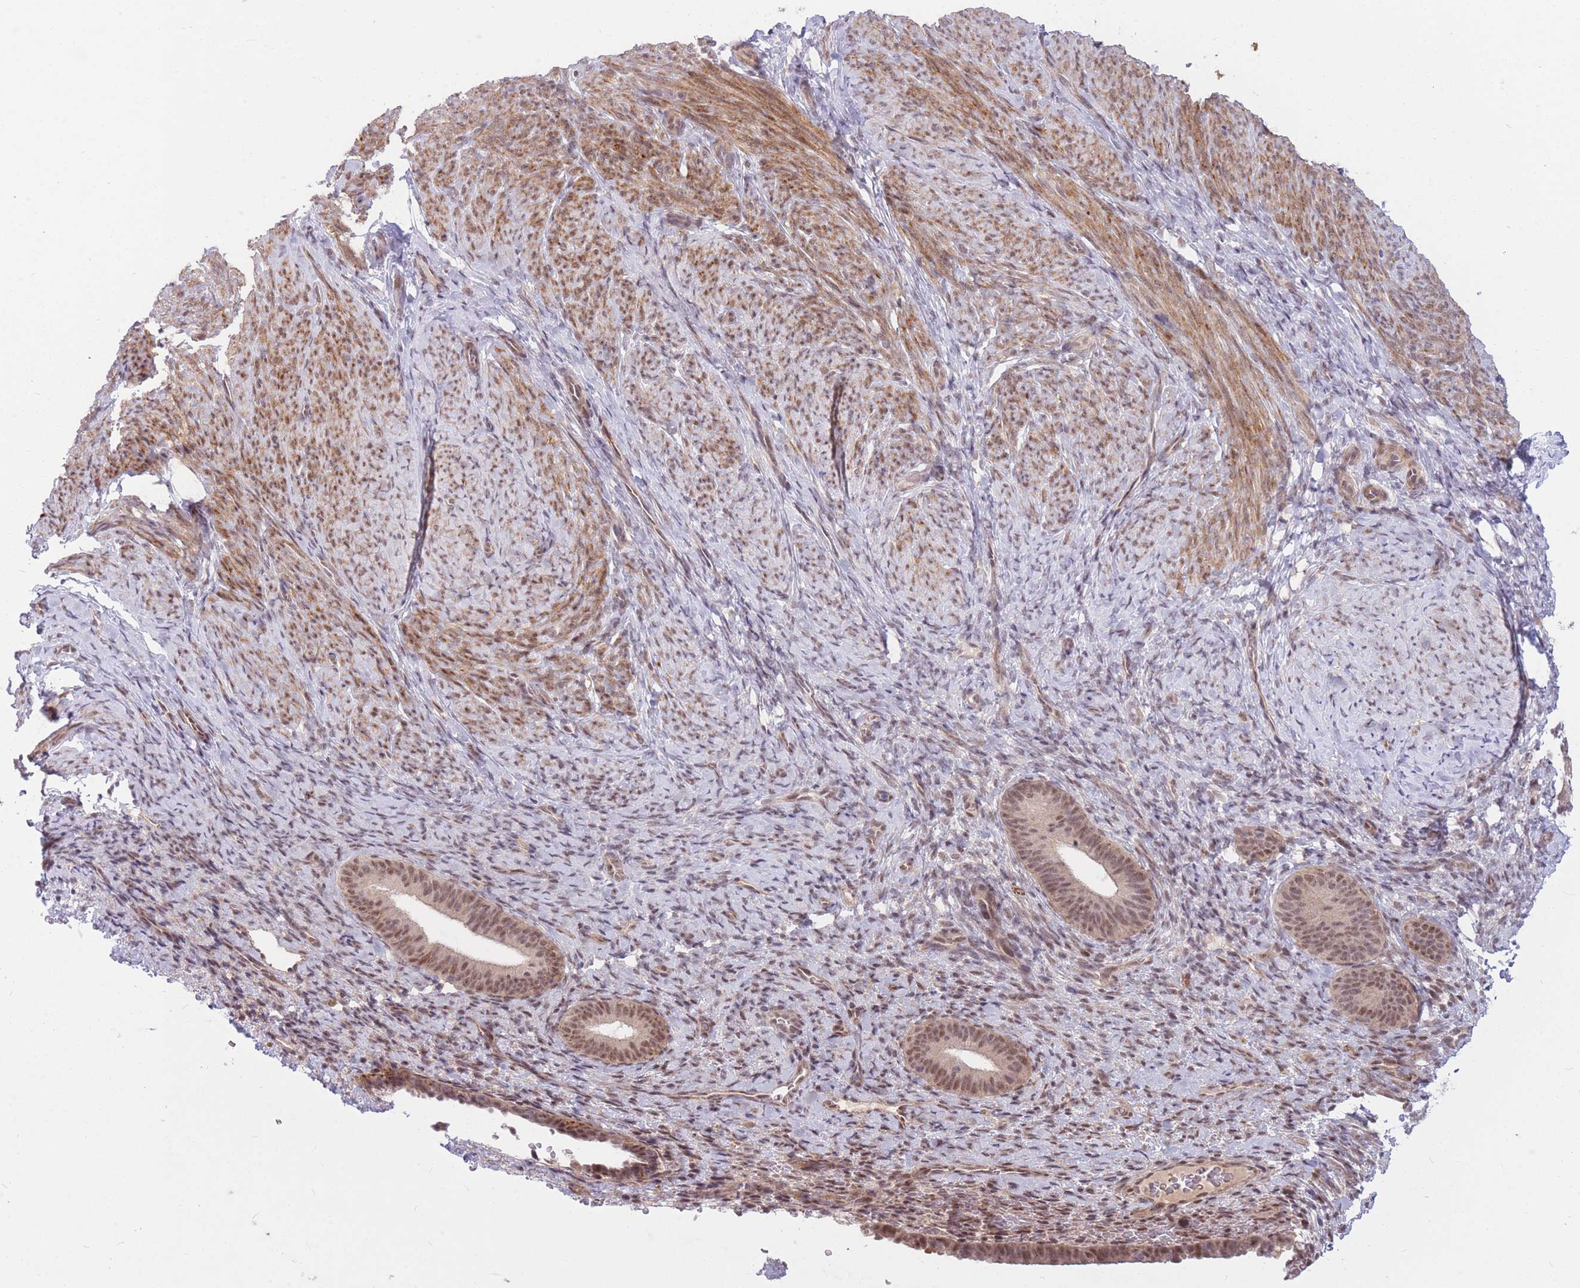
{"staining": {"intensity": "negative", "quantity": "none", "location": "none"}, "tissue": "endometrium", "cell_type": "Cells in endometrial stroma", "image_type": "normal", "snomed": [{"axis": "morphology", "description": "Normal tissue, NOS"}, {"axis": "topography", "description": "Endometrium"}], "caption": "Immunohistochemical staining of normal human endometrium reveals no significant positivity in cells in endometrial stroma. (Brightfield microscopy of DAB (3,3'-diaminobenzidine) IHC at high magnification).", "gene": "ERCC2", "patient": {"sex": "female", "age": 65}}